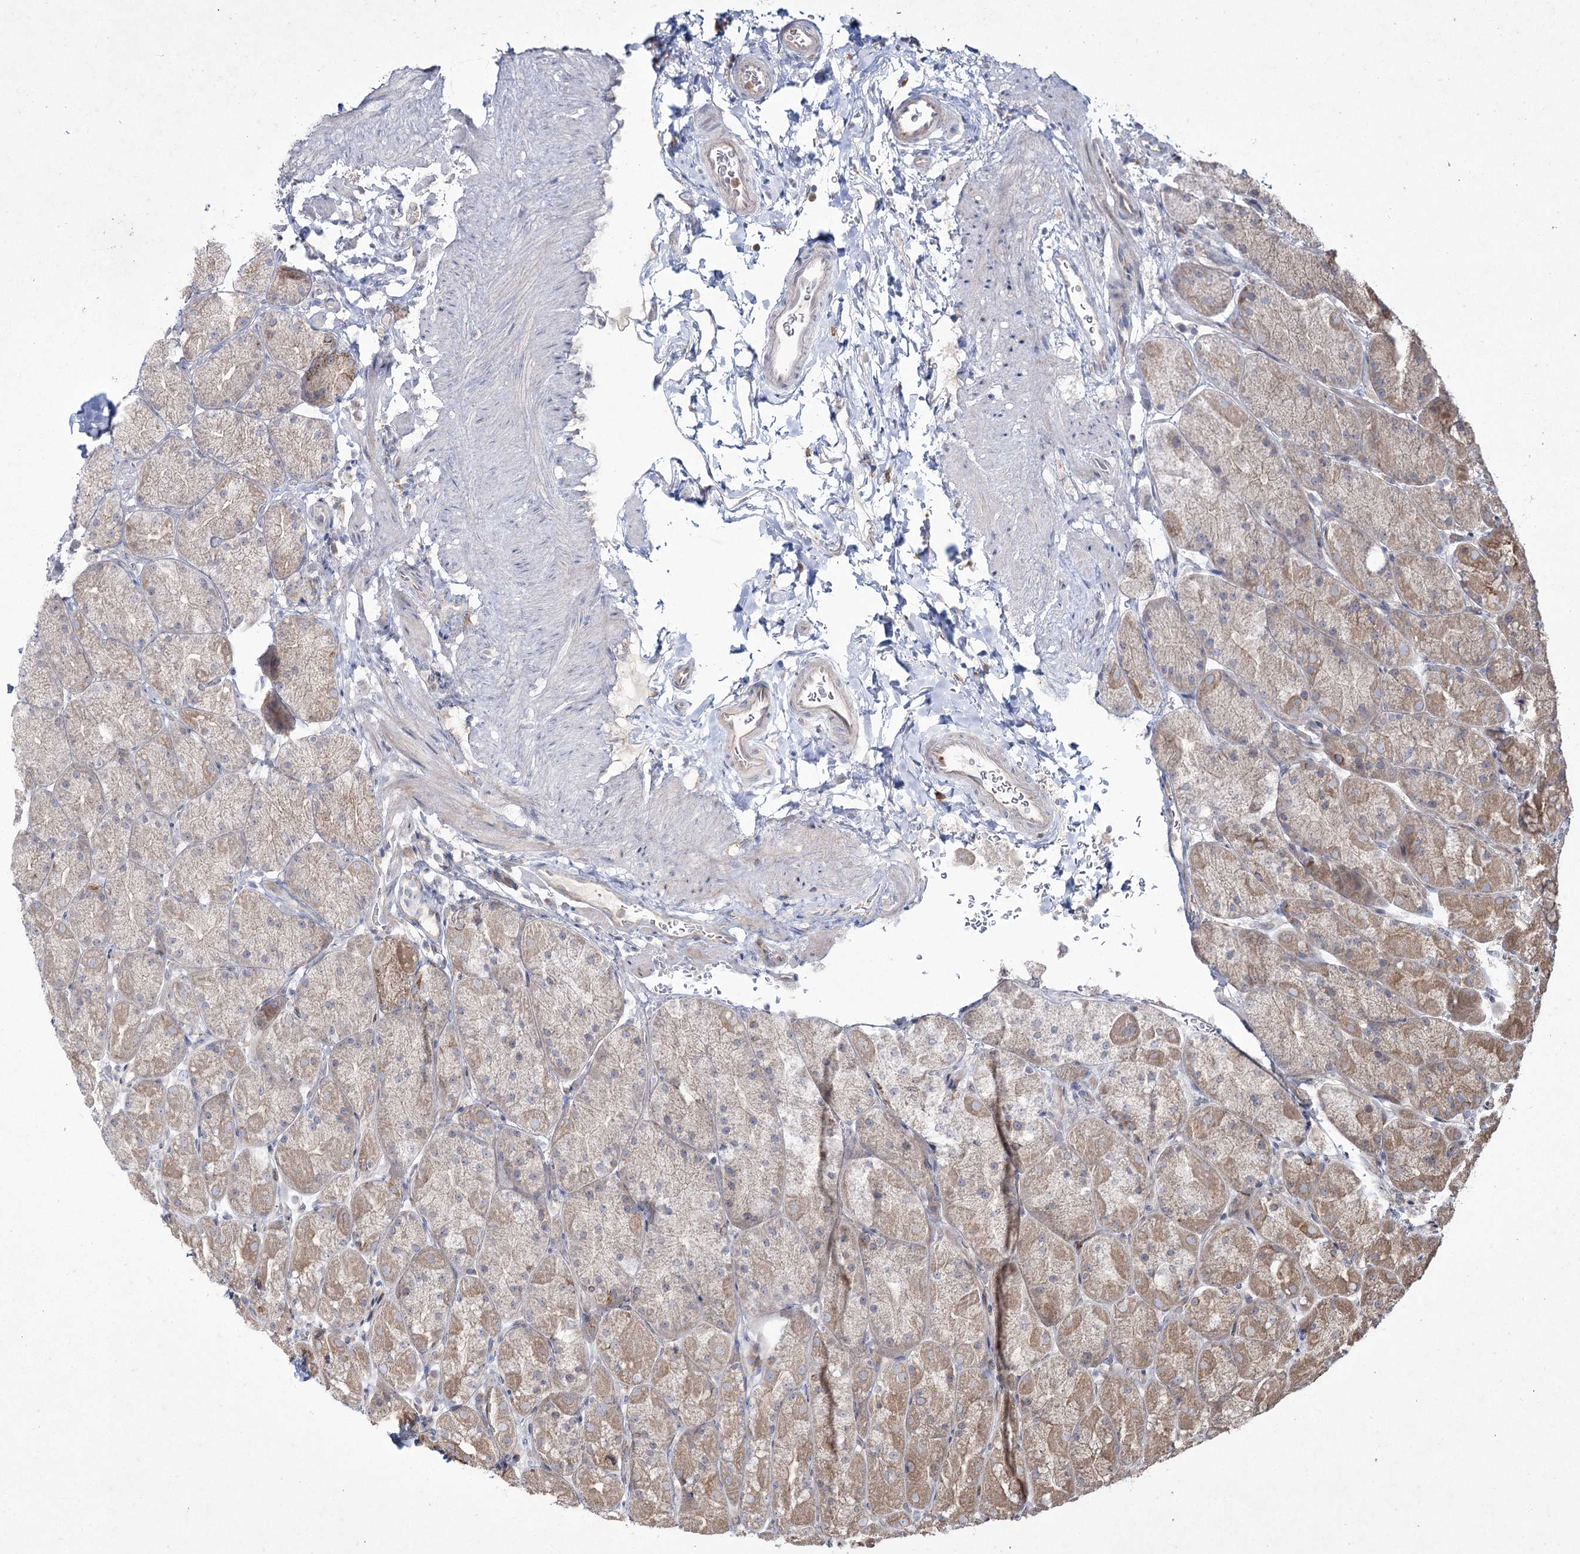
{"staining": {"intensity": "moderate", "quantity": ">75%", "location": "cytoplasmic/membranous"}, "tissue": "stomach", "cell_type": "Glandular cells", "image_type": "normal", "snomed": [{"axis": "morphology", "description": "Normal tissue, NOS"}, {"axis": "topography", "description": "Stomach, upper"}, {"axis": "topography", "description": "Stomach, lower"}], "caption": "Stomach was stained to show a protein in brown. There is medium levels of moderate cytoplasmic/membranous staining in about >75% of glandular cells. (IHC, brightfield microscopy, high magnification).", "gene": "SH3TC1", "patient": {"sex": "male", "age": 67}}